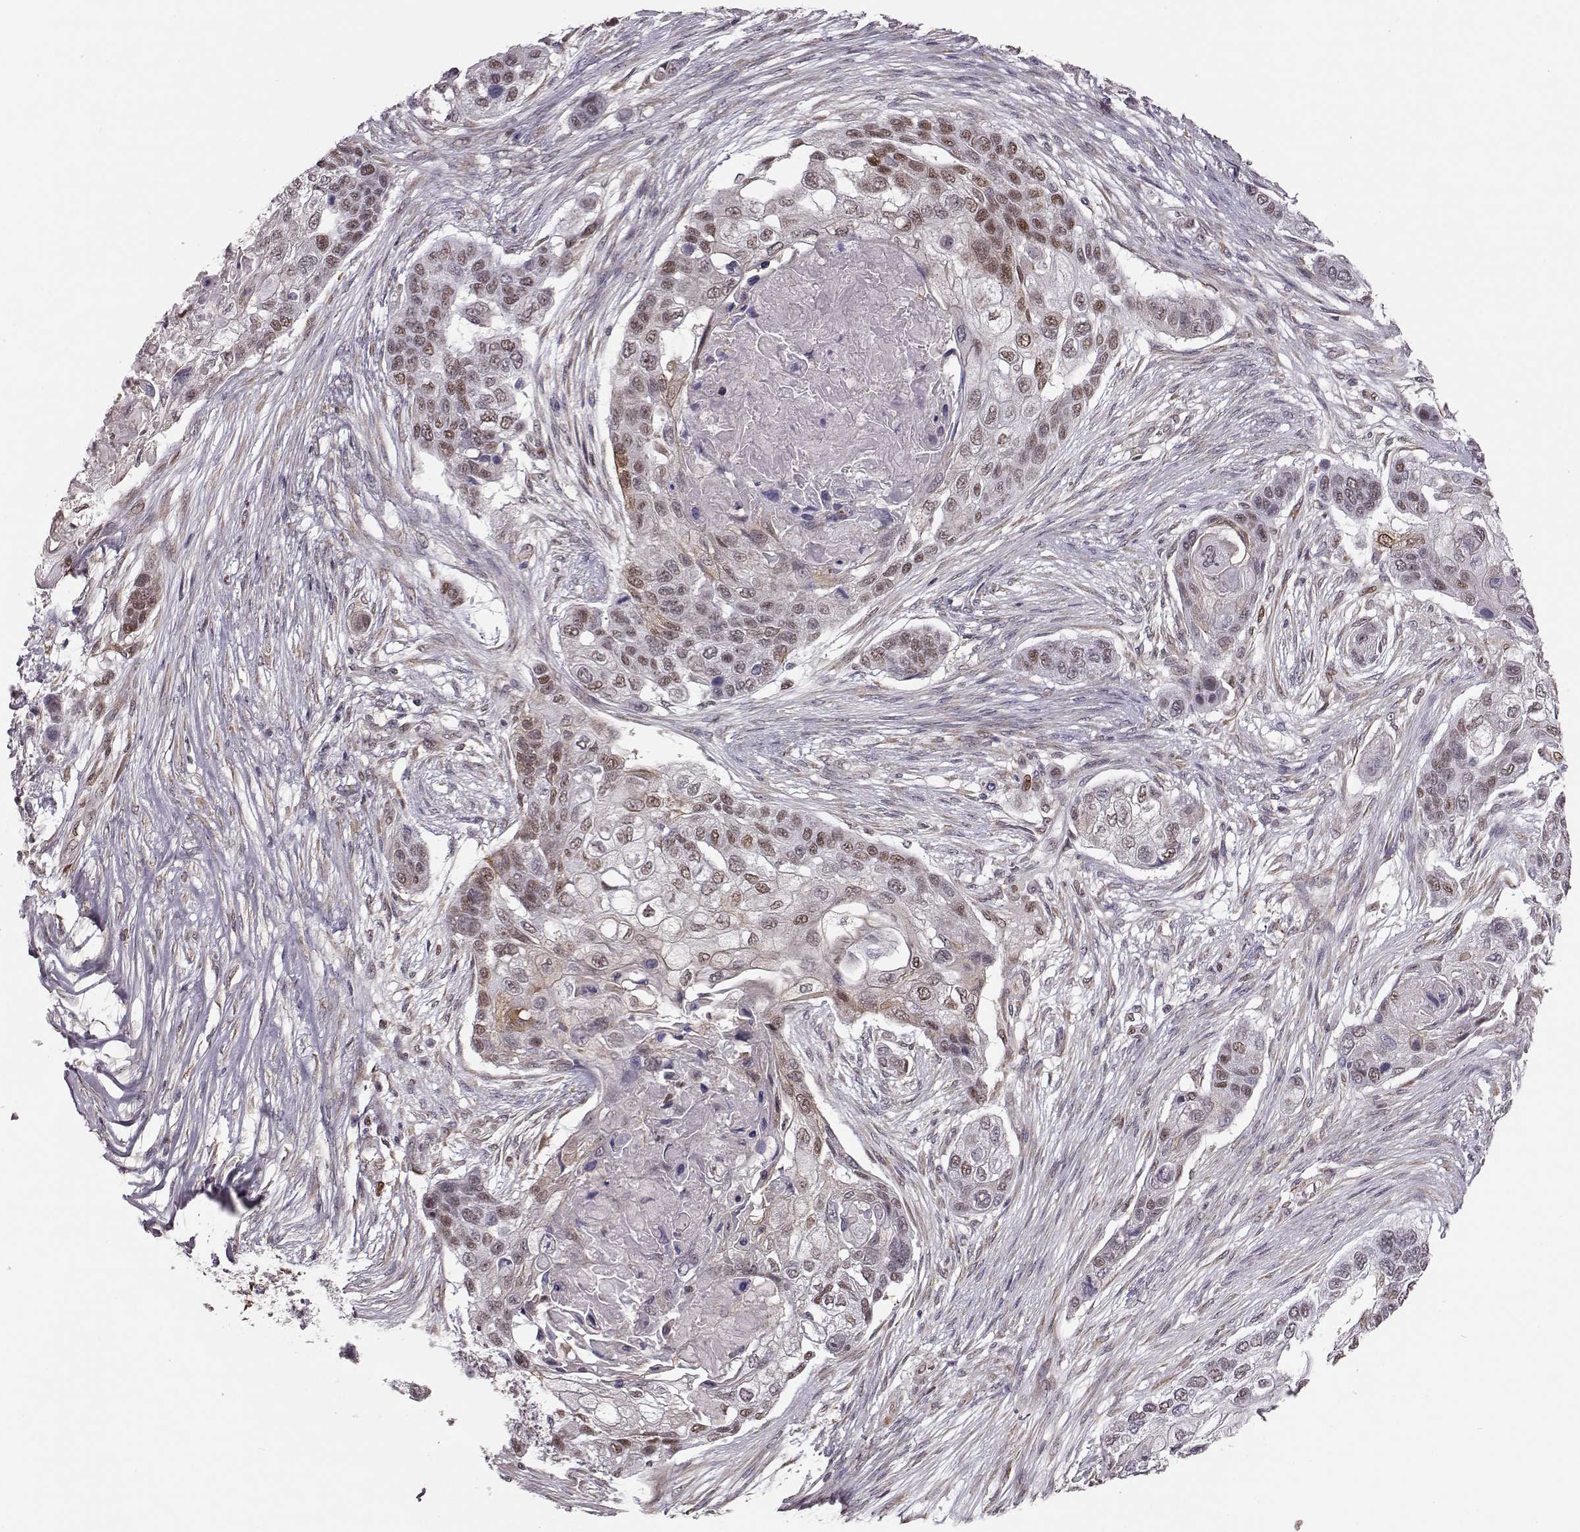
{"staining": {"intensity": "moderate", "quantity": "<25%", "location": "nuclear"}, "tissue": "lung cancer", "cell_type": "Tumor cells", "image_type": "cancer", "snomed": [{"axis": "morphology", "description": "Squamous cell carcinoma, NOS"}, {"axis": "topography", "description": "Lung"}], "caption": "A high-resolution image shows immunohistochemistry staining of lung cancer, which displays moderate nuclear staining in about <25% of tumor cells.", "gene": "KLF6", "patient": {"sex": "male", "age": 69}}